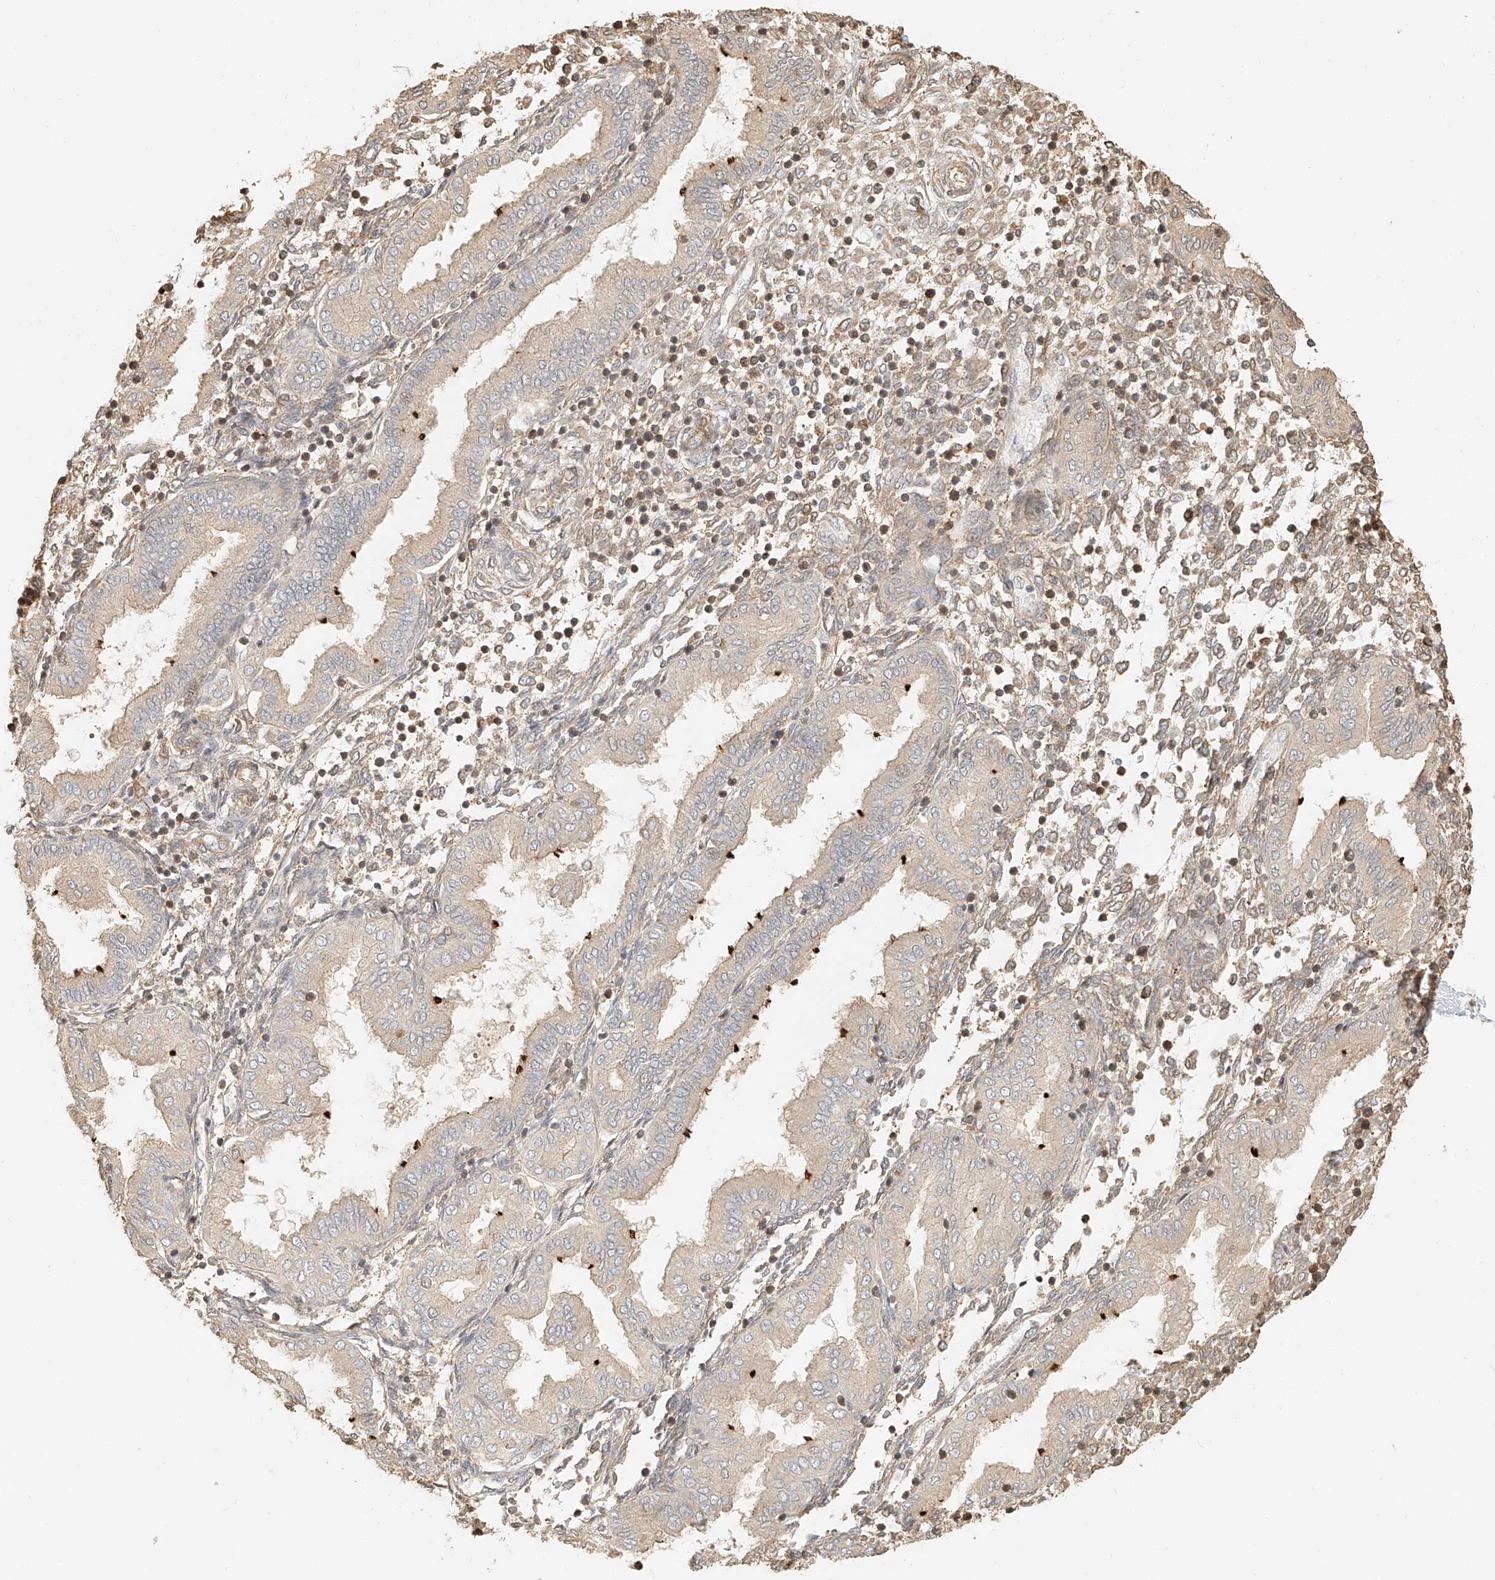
{"staining": {"intensity": "moderate", "quantity": "25%-75%", "location": "cytoplasmic/membranous"}, "tissue": "endometrium", "cell_type": "Cells in endometrial stroma", "image_type": "normal", "snomed": [{"axis": "morphology", "description": "Normal tissue, NOS"}, {"axis": "topography", "description": "Endometrium"}], "caption": "Immunohistochemistry (DAB) staining of benign endometrium reveals moderate cytoplasmic/membranous protein staining in approximately 25%-75% of cells in endometrial stroma.", "gene": "NAP1L1", "patient": {"sex": "female", "age": 53}}